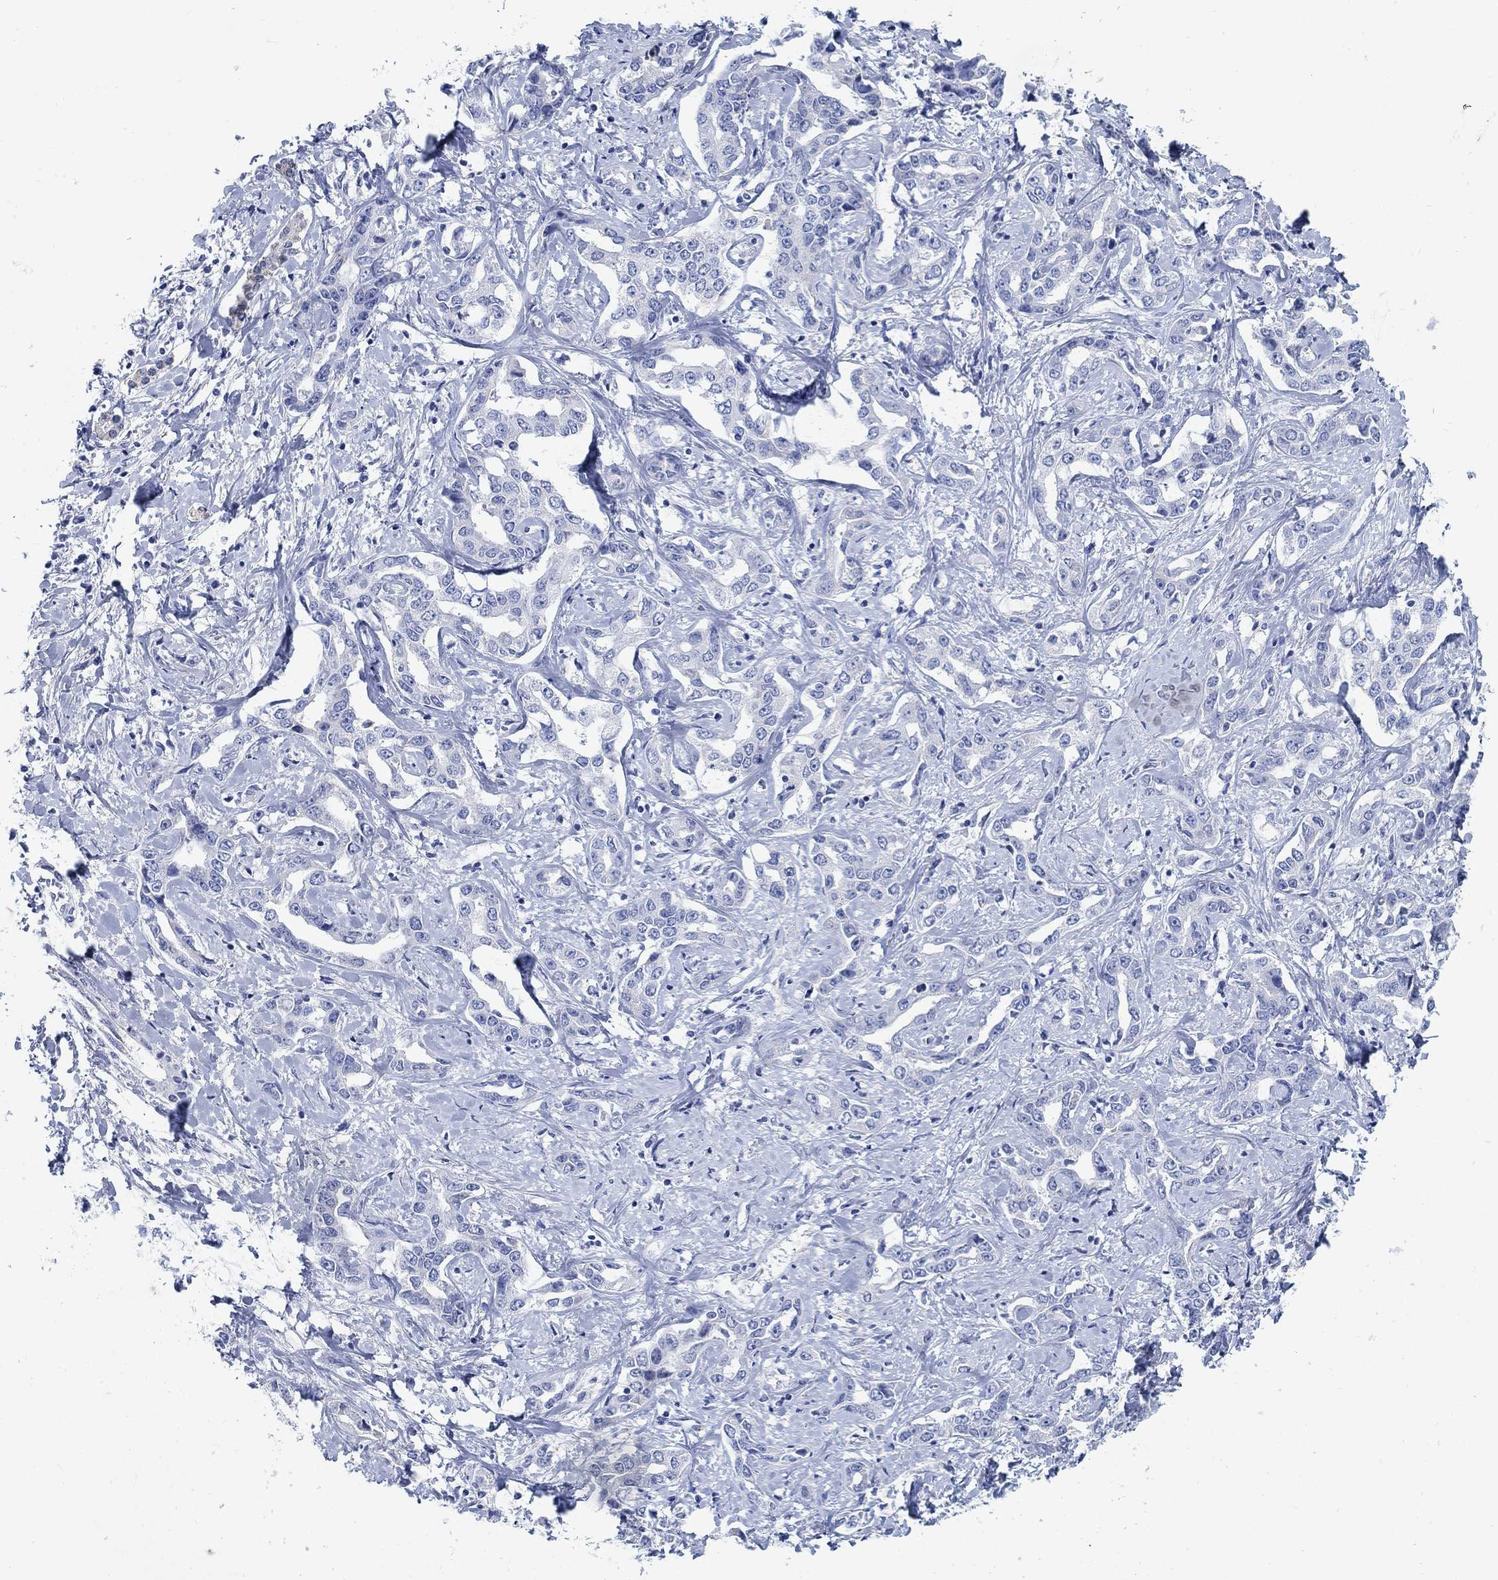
{"staining": {"intensity": "negative", "quantity": "none", "location": "none"}, "tissue": "liver cancer", "cell_type": "Tumor cells", "image_type": "cancer", "snomed": [{"axis": "morphology", "description": "Cholangiocarcinoma"}, {"axis": "topography", "description": "Liver"}], "caption": "Protein analysis of liver cancer demonstrates no significant positivity in tumor cells. Nuclei are stained in blue.", "gene": "ZDHHC14", "patient": {"sex": "male", "age": 59}}